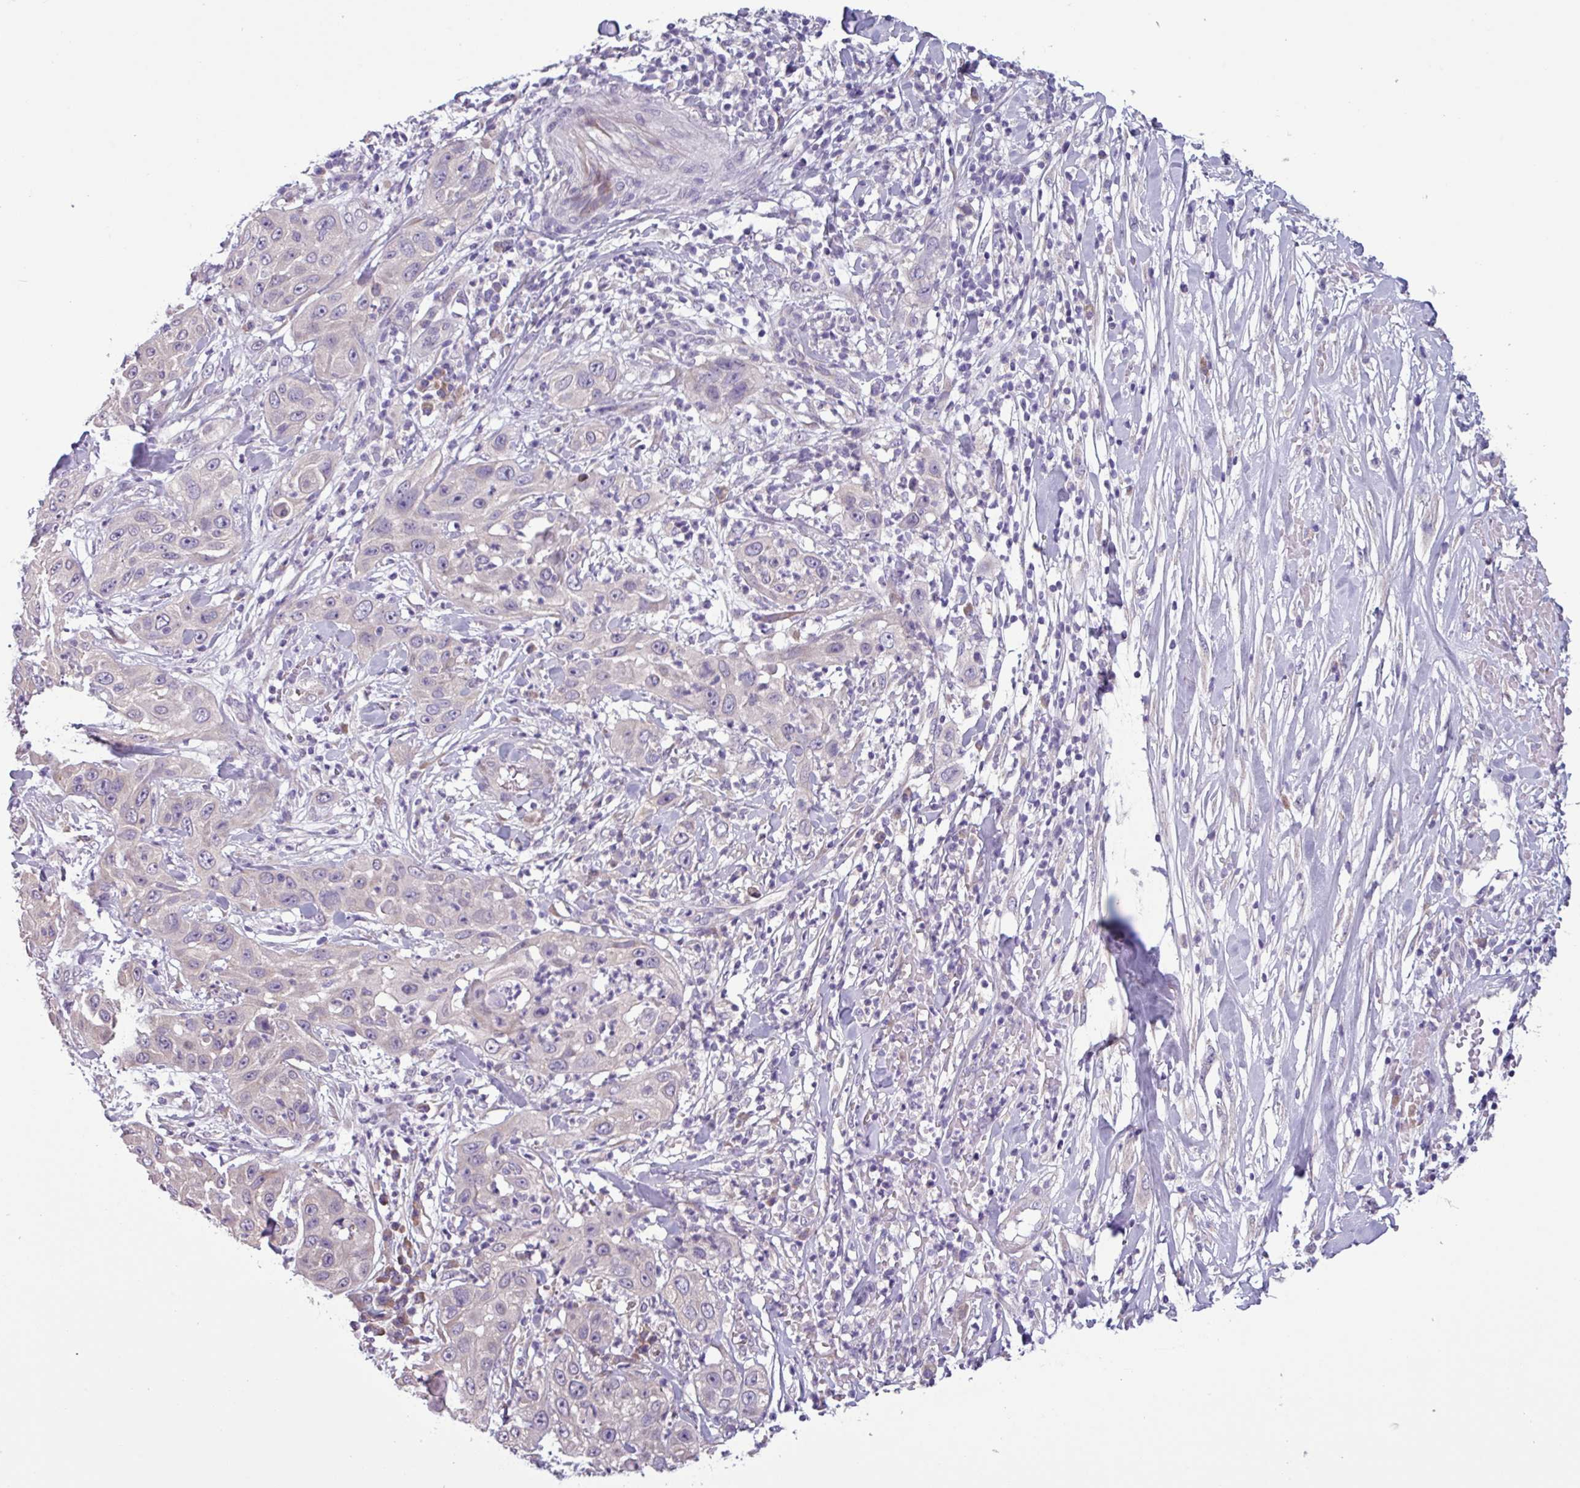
{"staining": {"intensity": "negative", "quantity": "none", "location": "none"}, "tissue": "skin cancer", "cell_type": "Tumor cells", "image_type": "cancer", "snomed": [{"axis": "morphology", "description": "Squamous cell carcinoma, NOS"}, {"axis": "topography", "description": "Skin"}], "caption": "High magnification brightfield microscopy of skin cancer stained with DAB (3,3'-diaminobenzidine) (brown) and counterstained with hematoxylin (blue): tumor cells show no significant staining.", "gene": "C20orf27", "patient": {"sex": "female", "age": 44}}